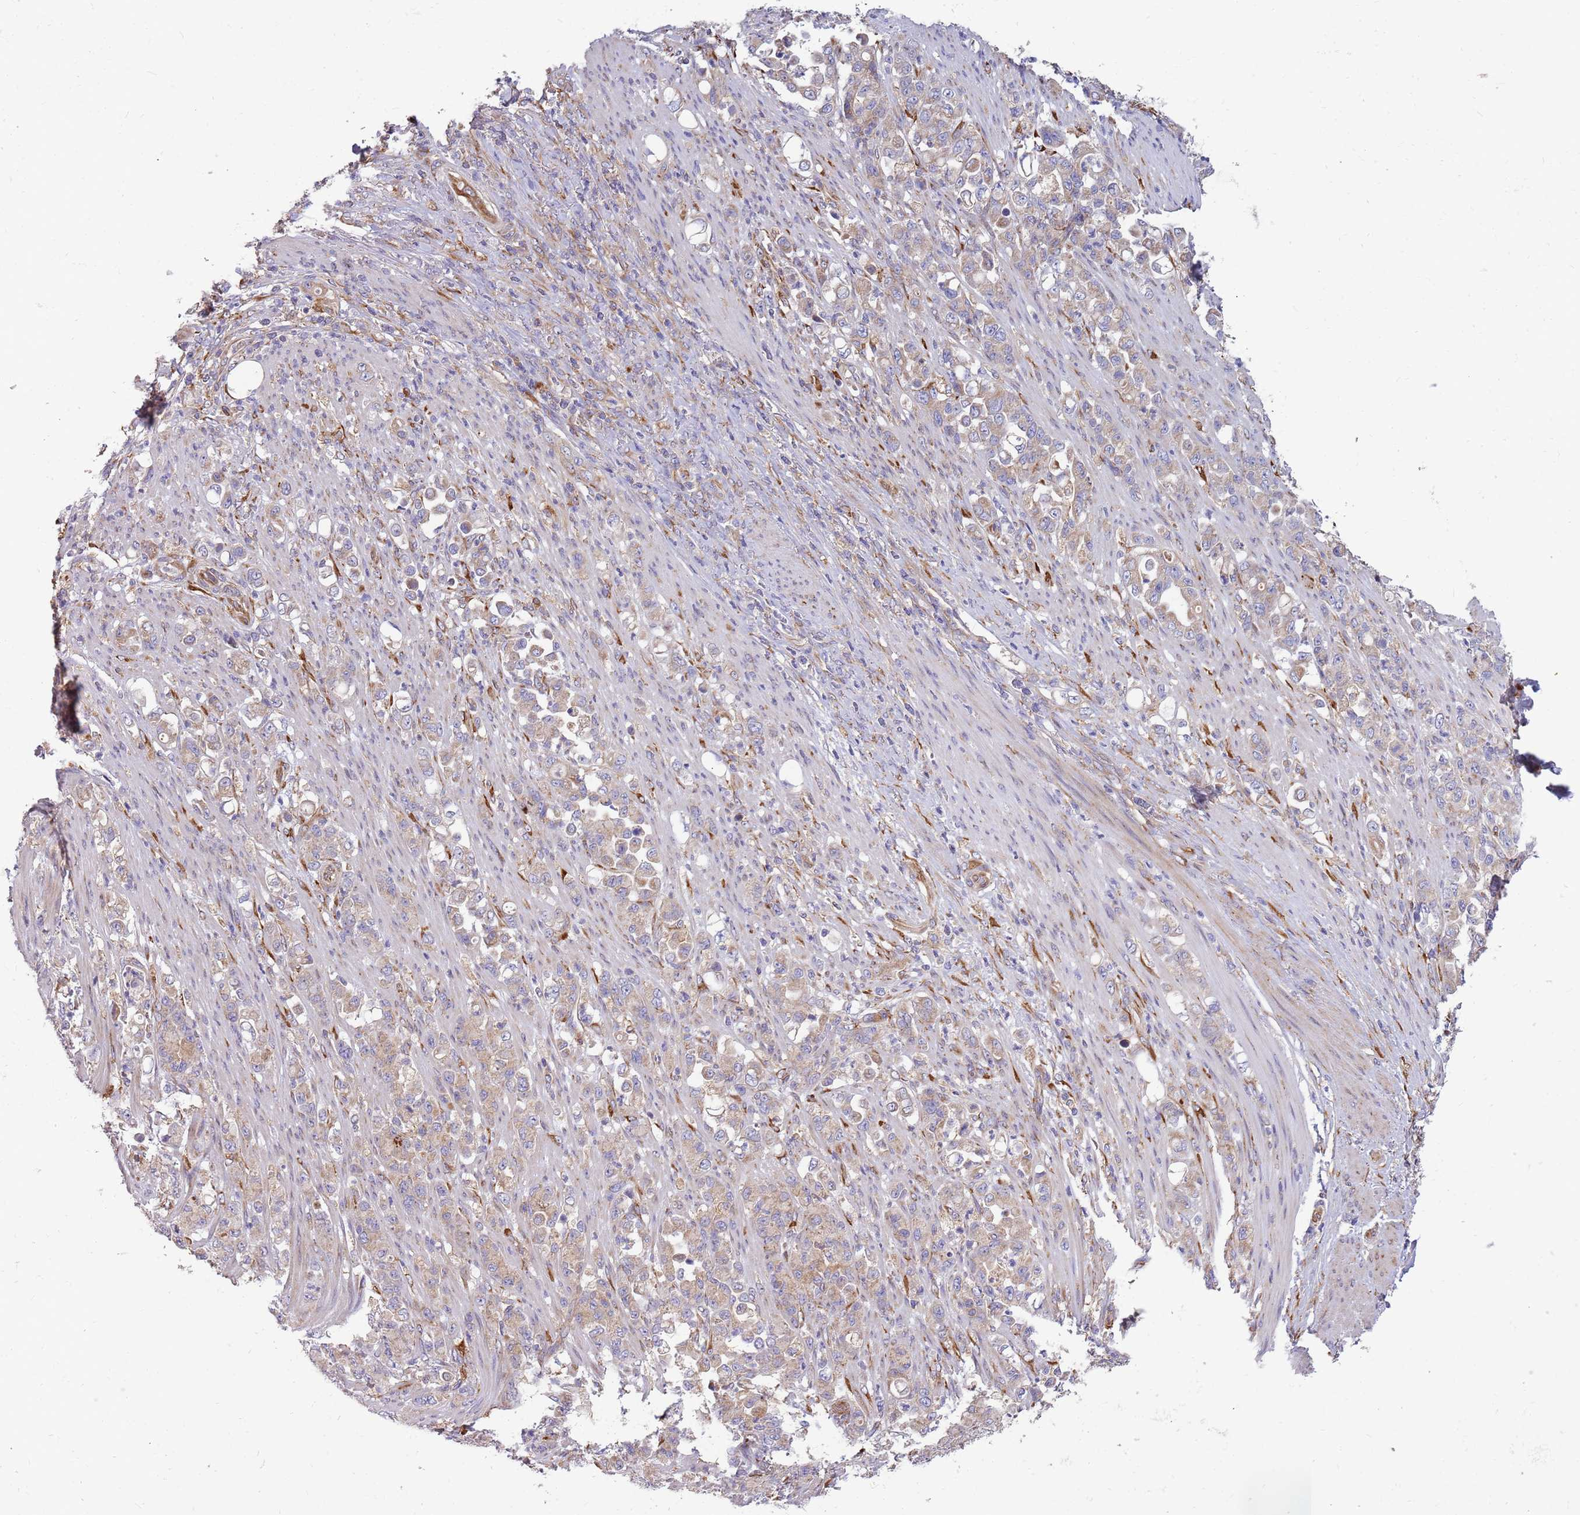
{"staining": {"intensity": "weak", "quantity": ">75%", "location": "cytoplasmic/membranous"}, "tissue": "stomach cancer", "cell_type": "Tumor cells", "image_type": "cancer", "snomed": [{"axis": "morphology", "description": "Normal tissue, NOS"}, {"axis": "morphology", "description": "Adenocarcinoma, NOS"}, {"axis": "topography", "description": "Stomach"}], "caption": "Adenocarcinoma (stomach) stained for a protein reveals weak cytoplasmic/membranous positivity in tumor cells.", "gene": "ARMCX6", "patient": {"sex": "female", "age": 79}}